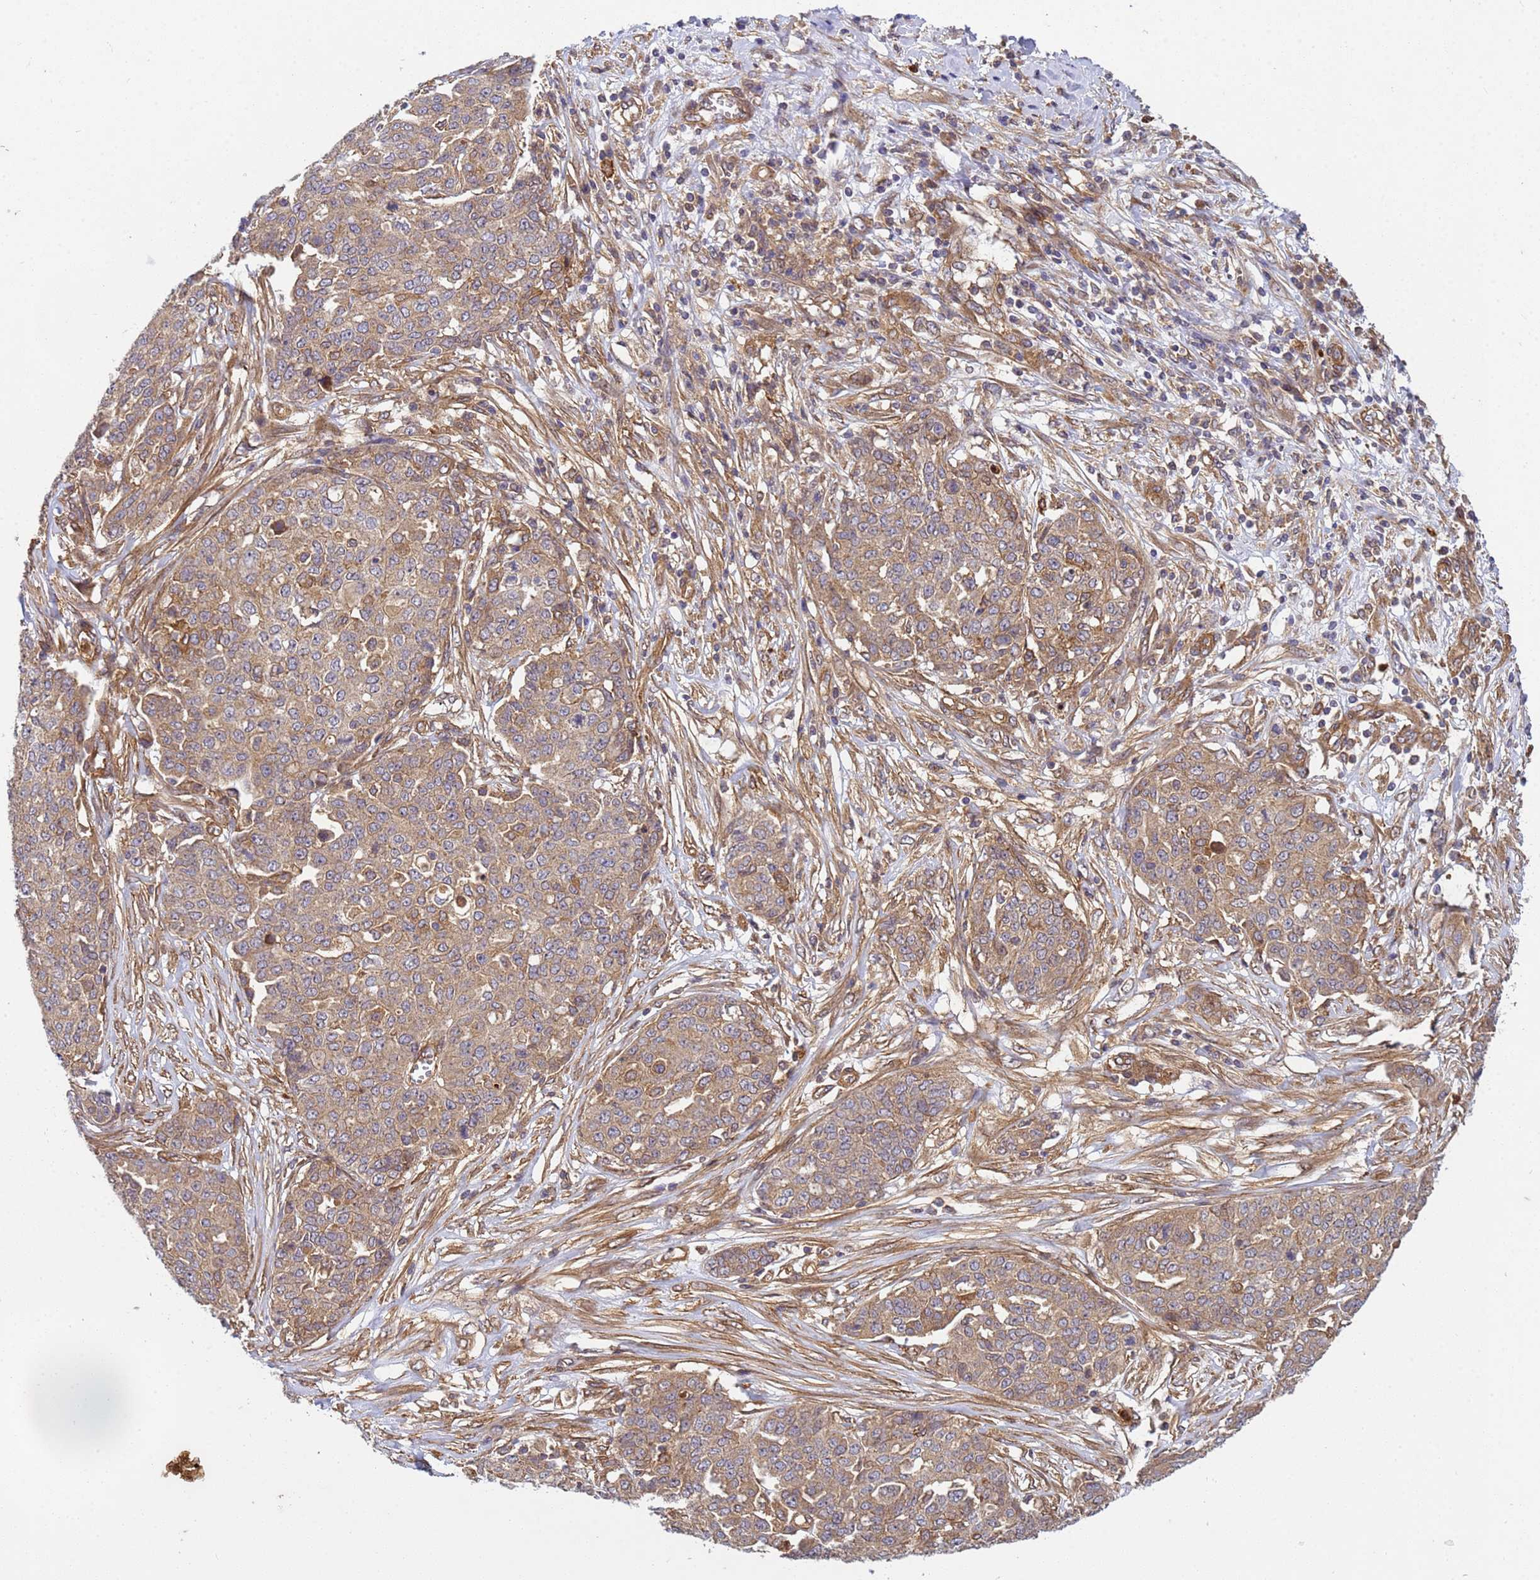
{"staining": {"intensity": "moderate", "quantity": ">75%", "location": "cytoplasmic/membranous"}, "tissue": "ovarian cancer", "cell_type": "Tumor cells", "image_type": "cancer", "snomed": [{"axis": "morphology", "description": "Cystadenocarcinoma, serous, NOS"}, {"axis": "topography", "description": "Soft tissue"}, {"axis": "topography", "description": "Ovary"}], "caption": "Immunohistochemistry (DAB) staining of ovarian serous cystadenocarcinoma shows moderate cytoplasmic/membranous protein staining in about >75% of tumor cells.", "gene": "C8orf34", "patient": {"sex": "female", "age": 57}}